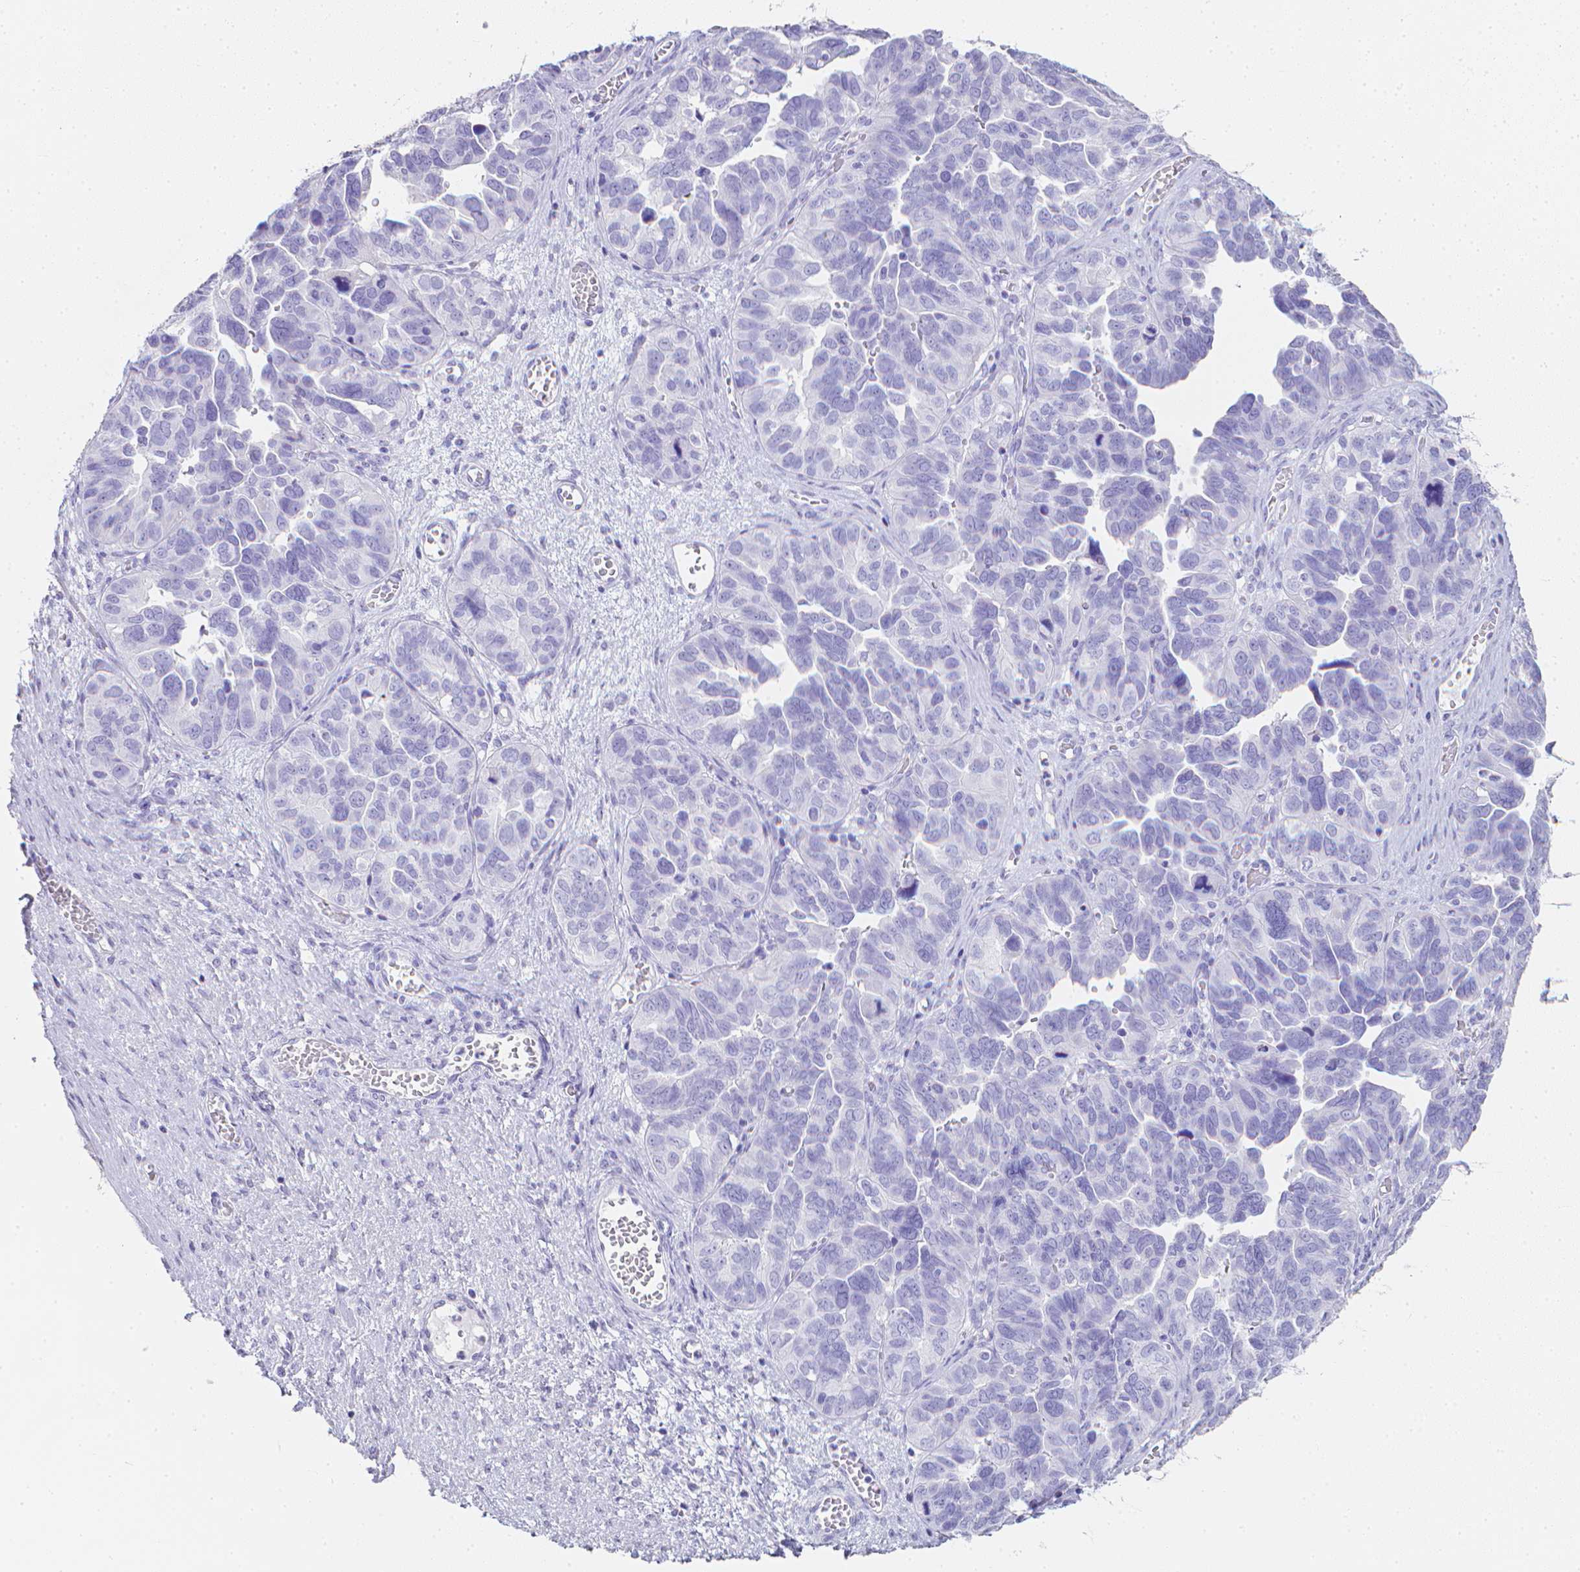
{"staining": {"intensity": "negative", "quantity": "none", "location": "none"}, "tissue": "ovarian cancer", "cell_type": "Tumor cells", "image_type": "cancer", "snomed": [{"axis": "morphology", "description": "Cystadenocarcinoma, serous, NOS"}, {"axis": "topography", "description": "Ovary"}], "caption": "This is an immunohistochemistry (IHC) photomicrograph of ovarian cancer. There is no staining in tumor cells.", "gene": "LGALS4", "patient": {"sex": "female", "age": 64}}